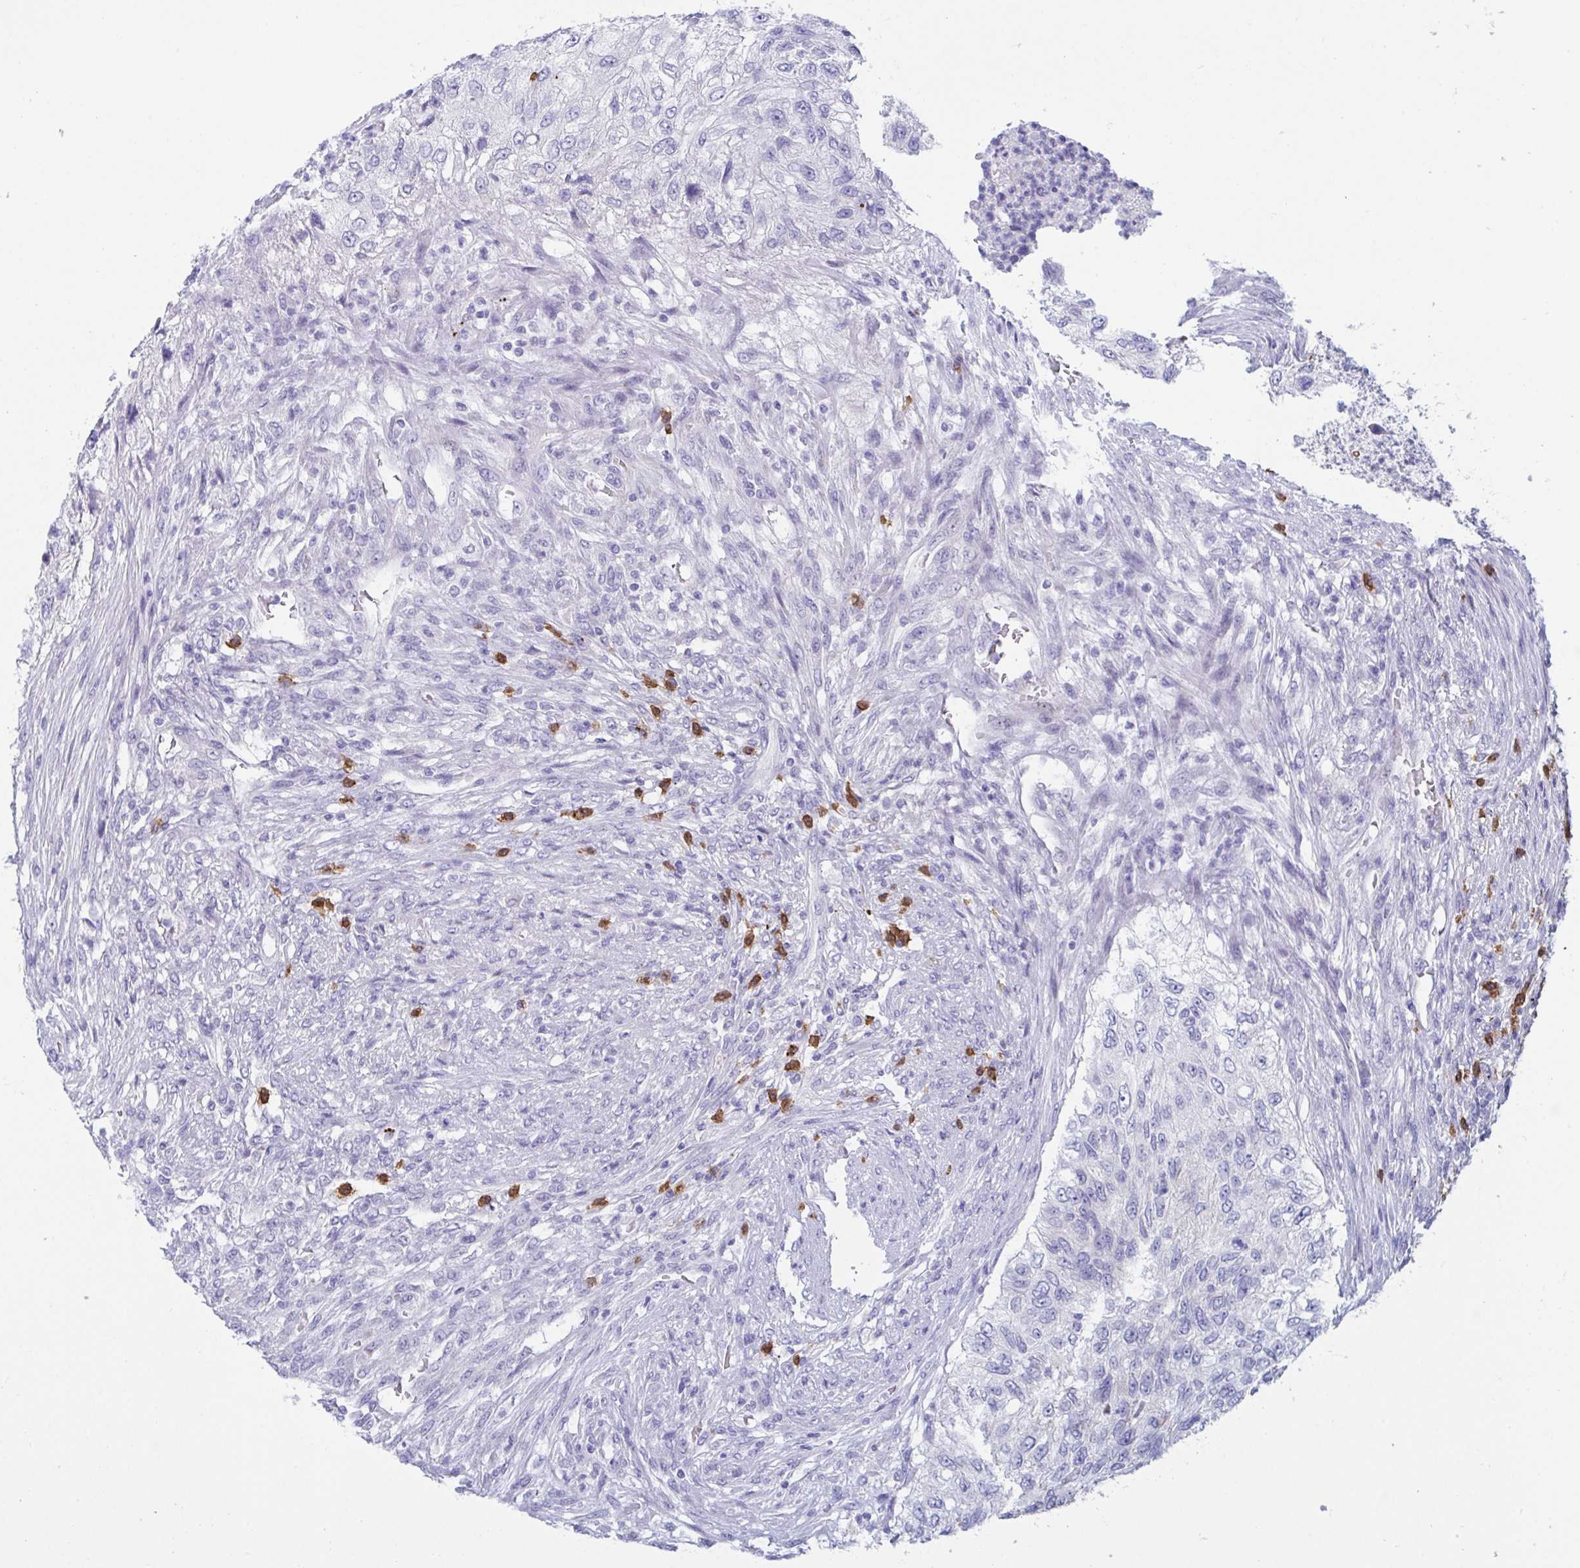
{"staining": {"intensity": "negative", "quantity": "none", "location": "none"}, "tissue": "urothelial cancer", "cell_type": "Tumor cells", "image_type": "cancer", "snomed": [{"axis": "morphology", "description": "Urothelial carcinoma, High grade"}, {"axis": "topography", "description": "Urinary bladder"}], "caption": "IHC image of neoplastic tissue: human urothelial carcinoma (high-grade) stained with DAB displays no significant protein expression in tumor cells.", "gene": "TAS2R38", "patient": {"sex": "female", "age": 60}}